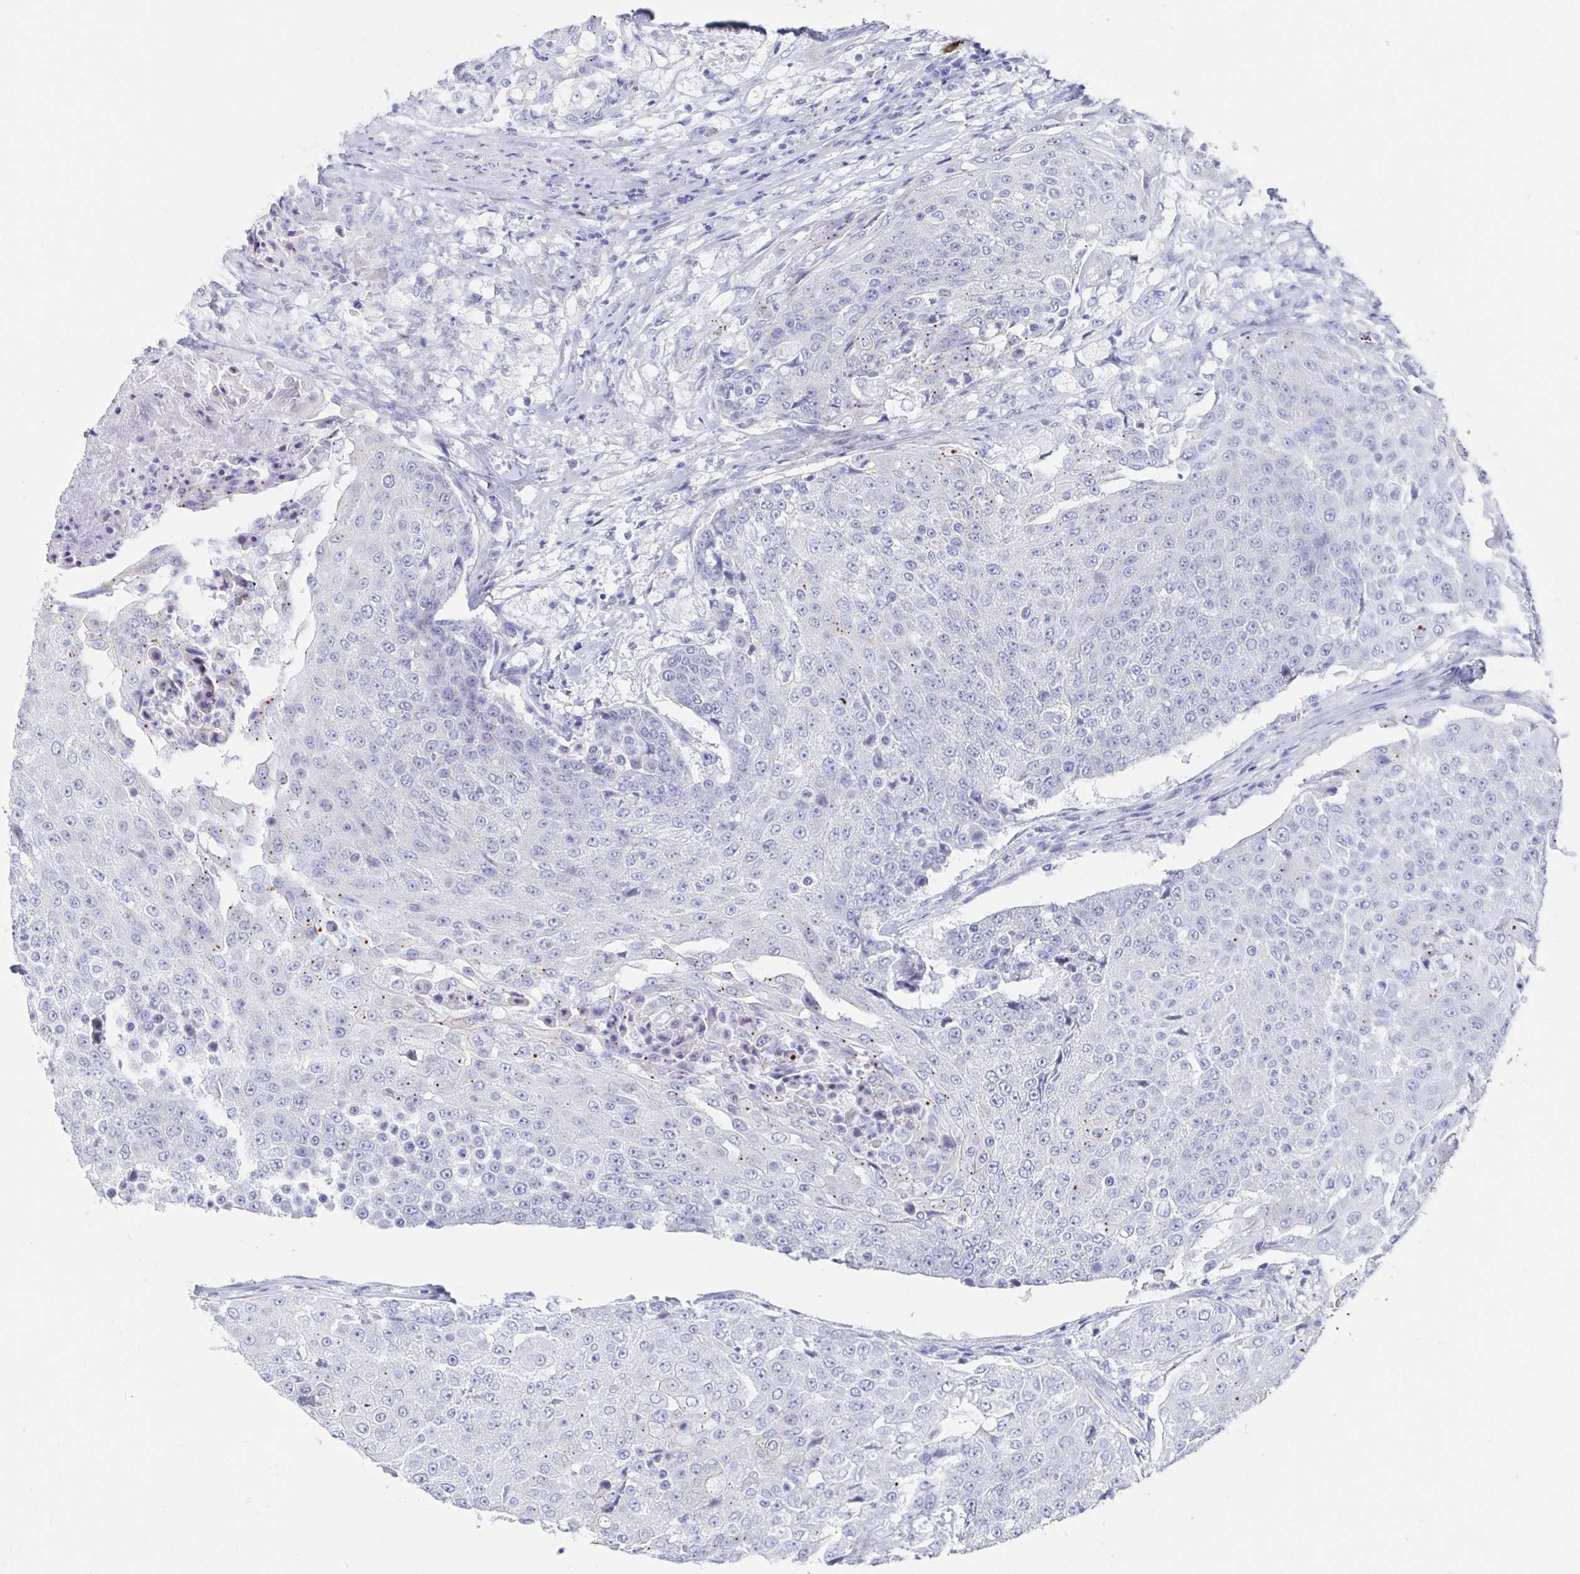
{"staining": {"intensity": "negative", "quantity": "none", "location": "none"}, "tissue": "urothelial cancer", "cell_type": "Tumor cells", "image_type": "cancer", "snomed": [{"axis": "morphology", "description": "Urothelial carcinoma, High grade"}, {"axis": "topography", "description": "Urinary bladder"}], "caption": "DAB (3,3'-diaminobenzidine) immunohistochemical staining of human urothelial cancer reveals no significant expression in tumor cells.", "gene": "PACSIN1", "patient": {"sex": "female", "age": 63}}